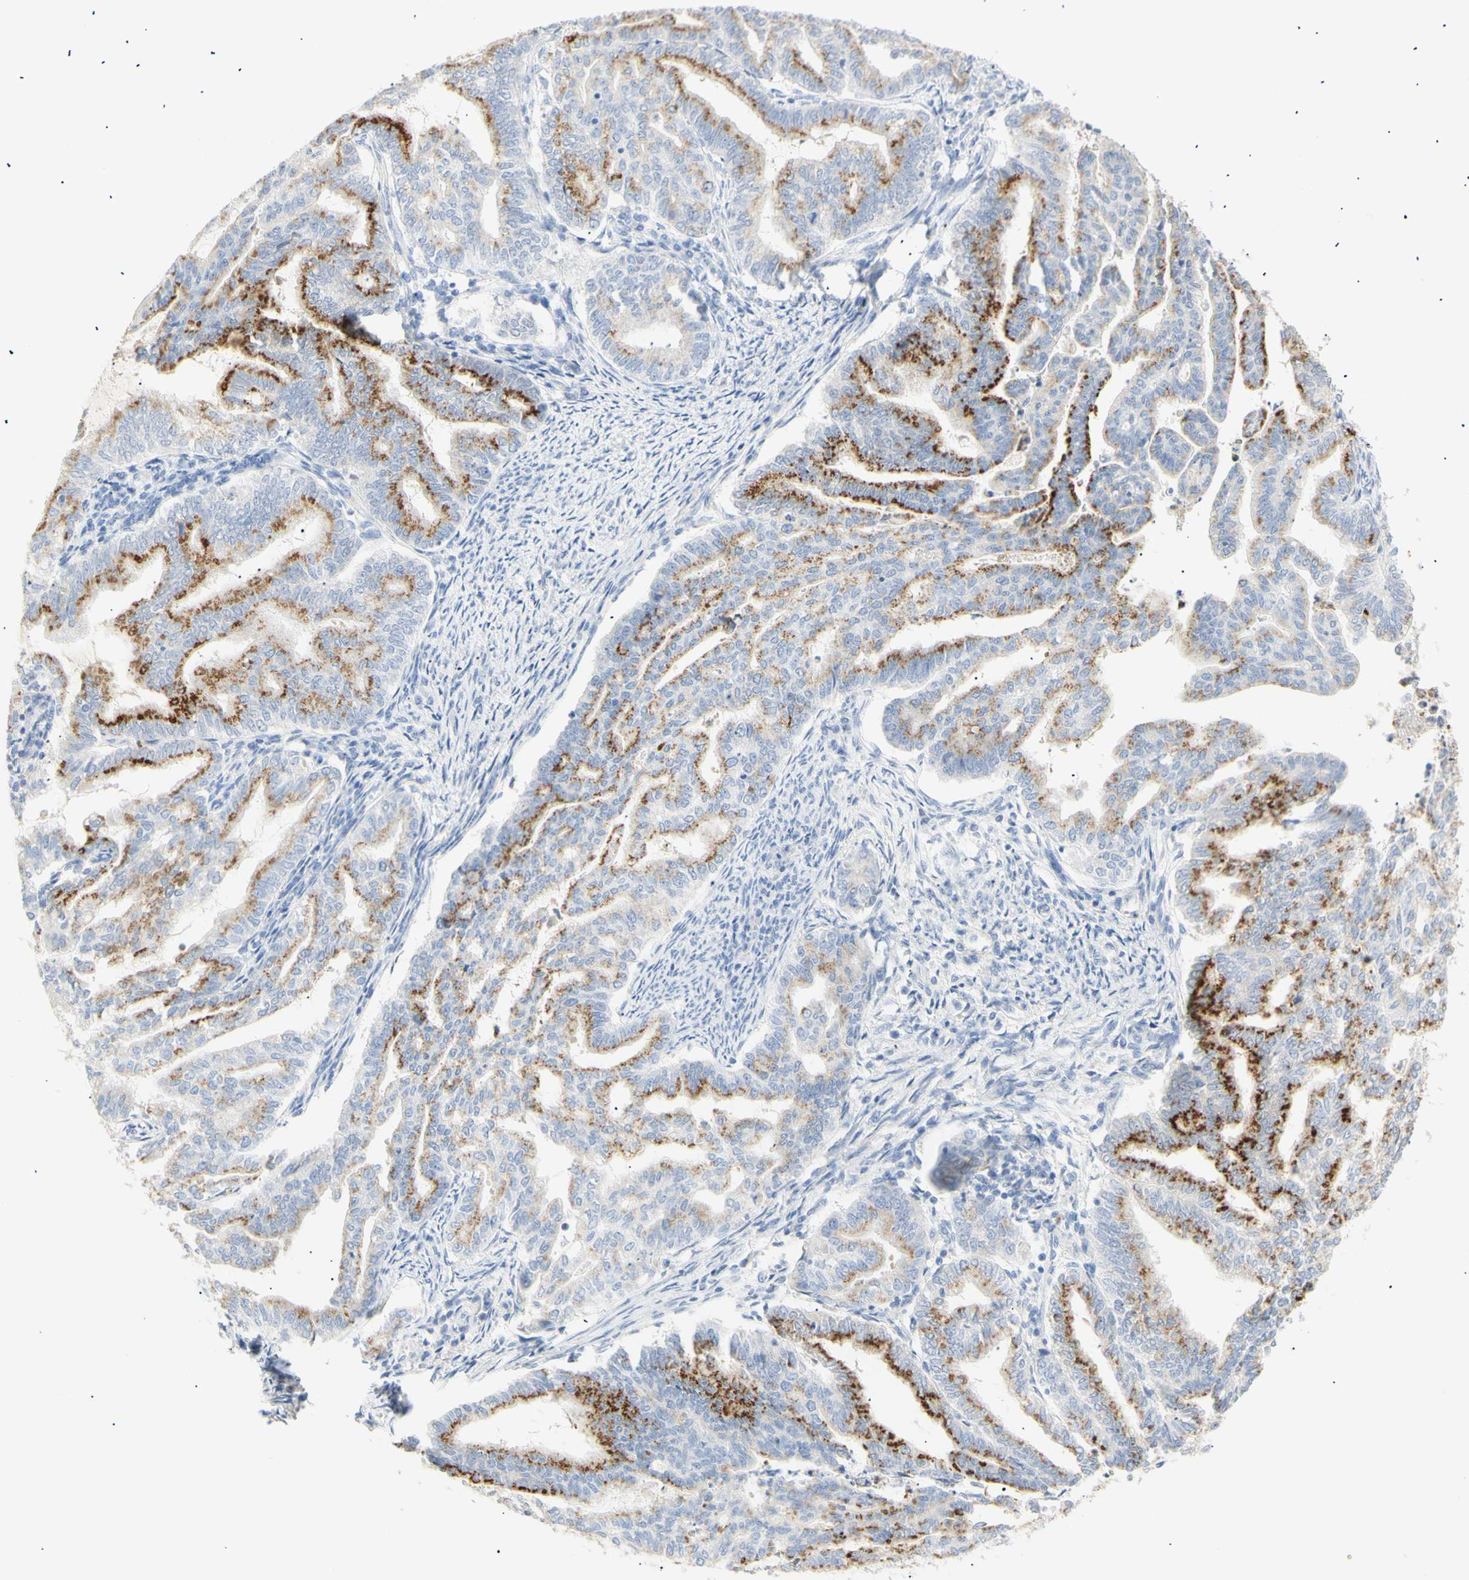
{"staining": {"intensity": "strong", "quantity": "25%-75%", "location": "cytoplasmic/membranous"}, "tissue": "endometrial cancer", "cell_type": "Tumor cells", "image_type": "cancer", "snomed": [{"axis": "morphology", "description": "Adenocarcinoma, NOS"}, {"axis": "topography", "description": "Endometrium"}], "caption": "Approximately 25%-75% of tumor cells in human endometrial cancer (adenocarcinoma) reveal strong cytoplasmic/membranous protein staining as visualized by brown immunohistochemical staining.", "gene": "B4GALNT3", "patient": {"sex": "female", "age": 79}}